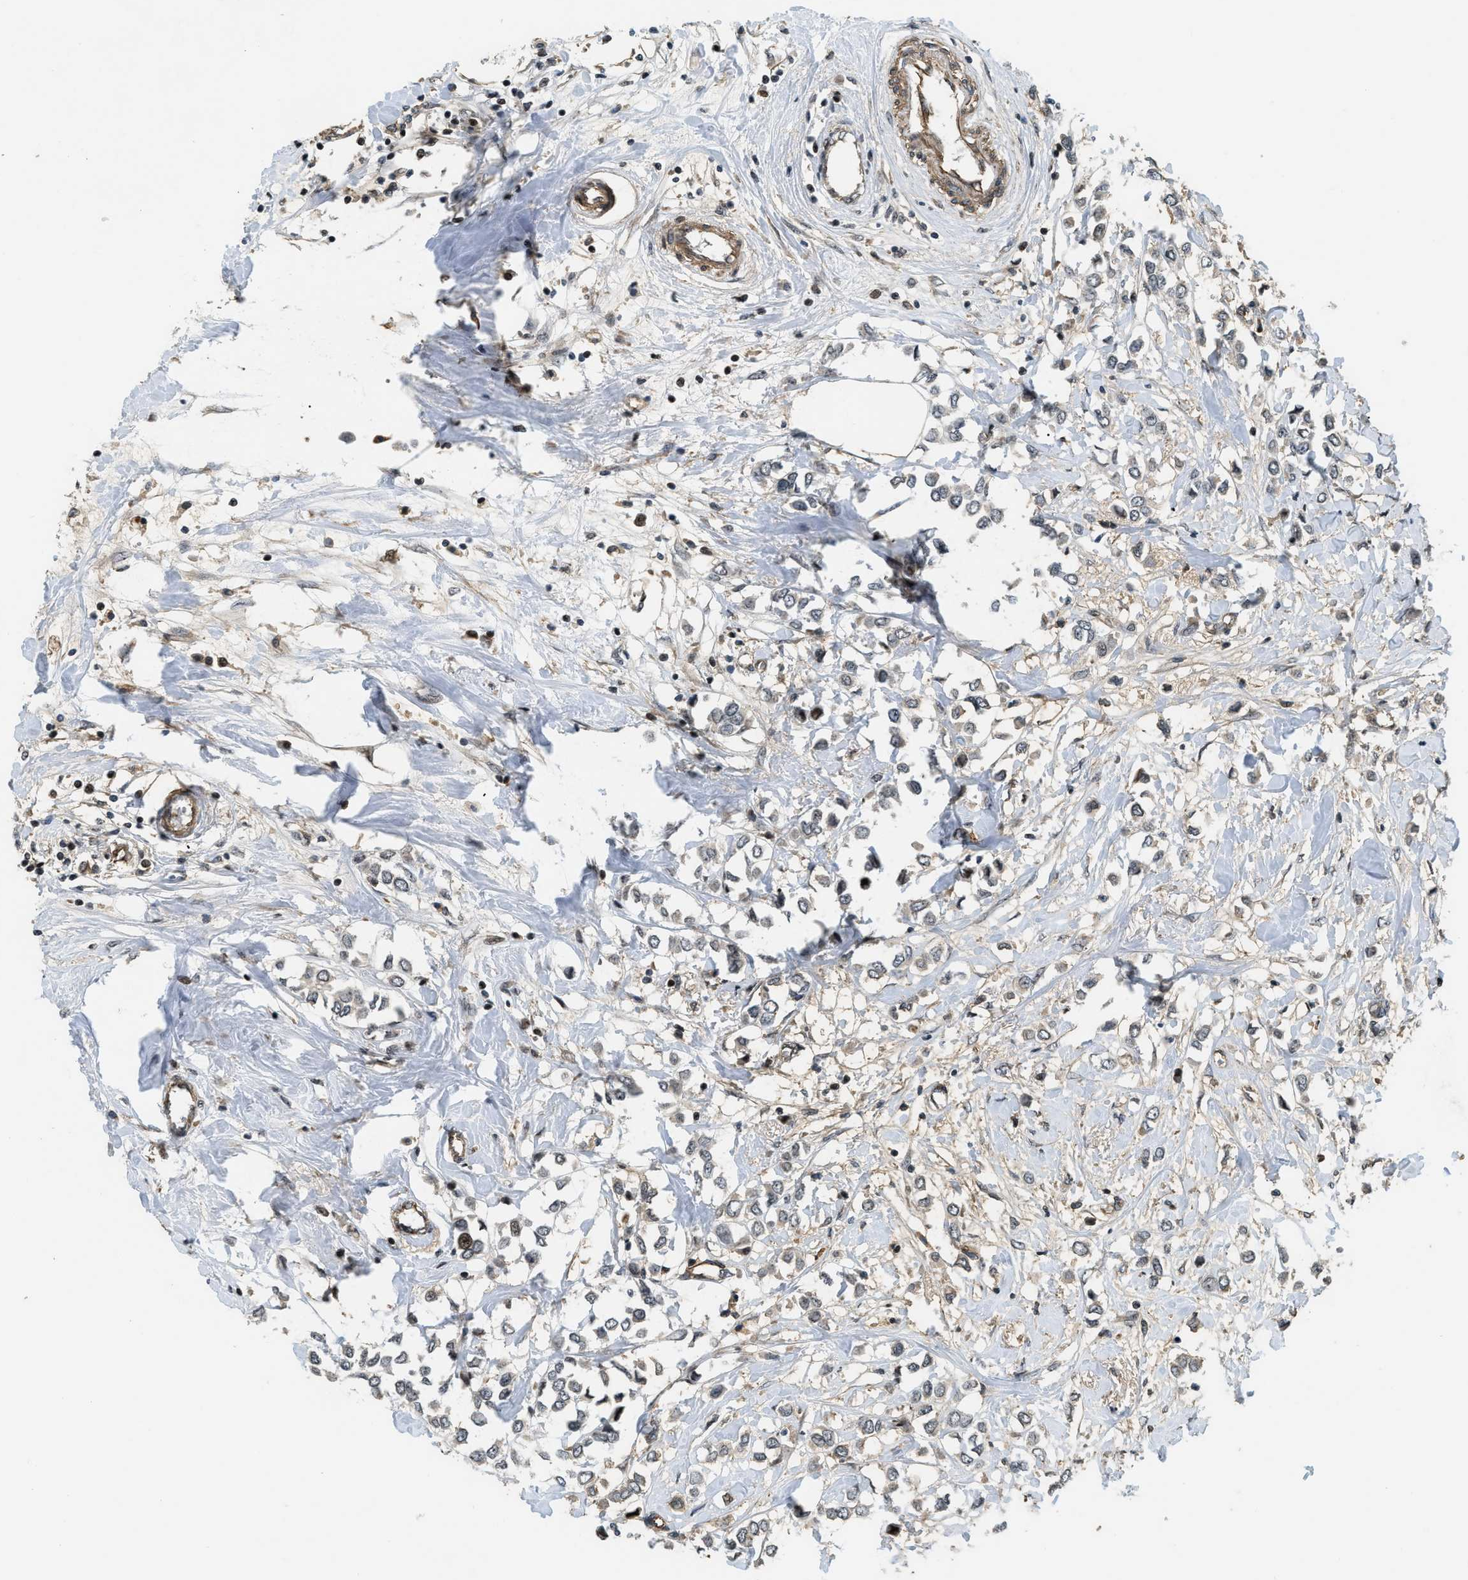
{"staining": {"intensity": "negative", "quantity": "none", "location": "none"}, "tissue": "breast cancer", "cell_type": "Tumor cells", "image_type": "cancer", "snomed": [{"axis": "morphology", "description": "Lobular carcinoma"}, {"axis": "topography", "description": "Breast"}], "caption": "Protein analysis of breast lobular carcinoma shows no significant staining in tumor cells.", "gene": "LTA4H", "patient": {"sex": "female", "age": 51}}